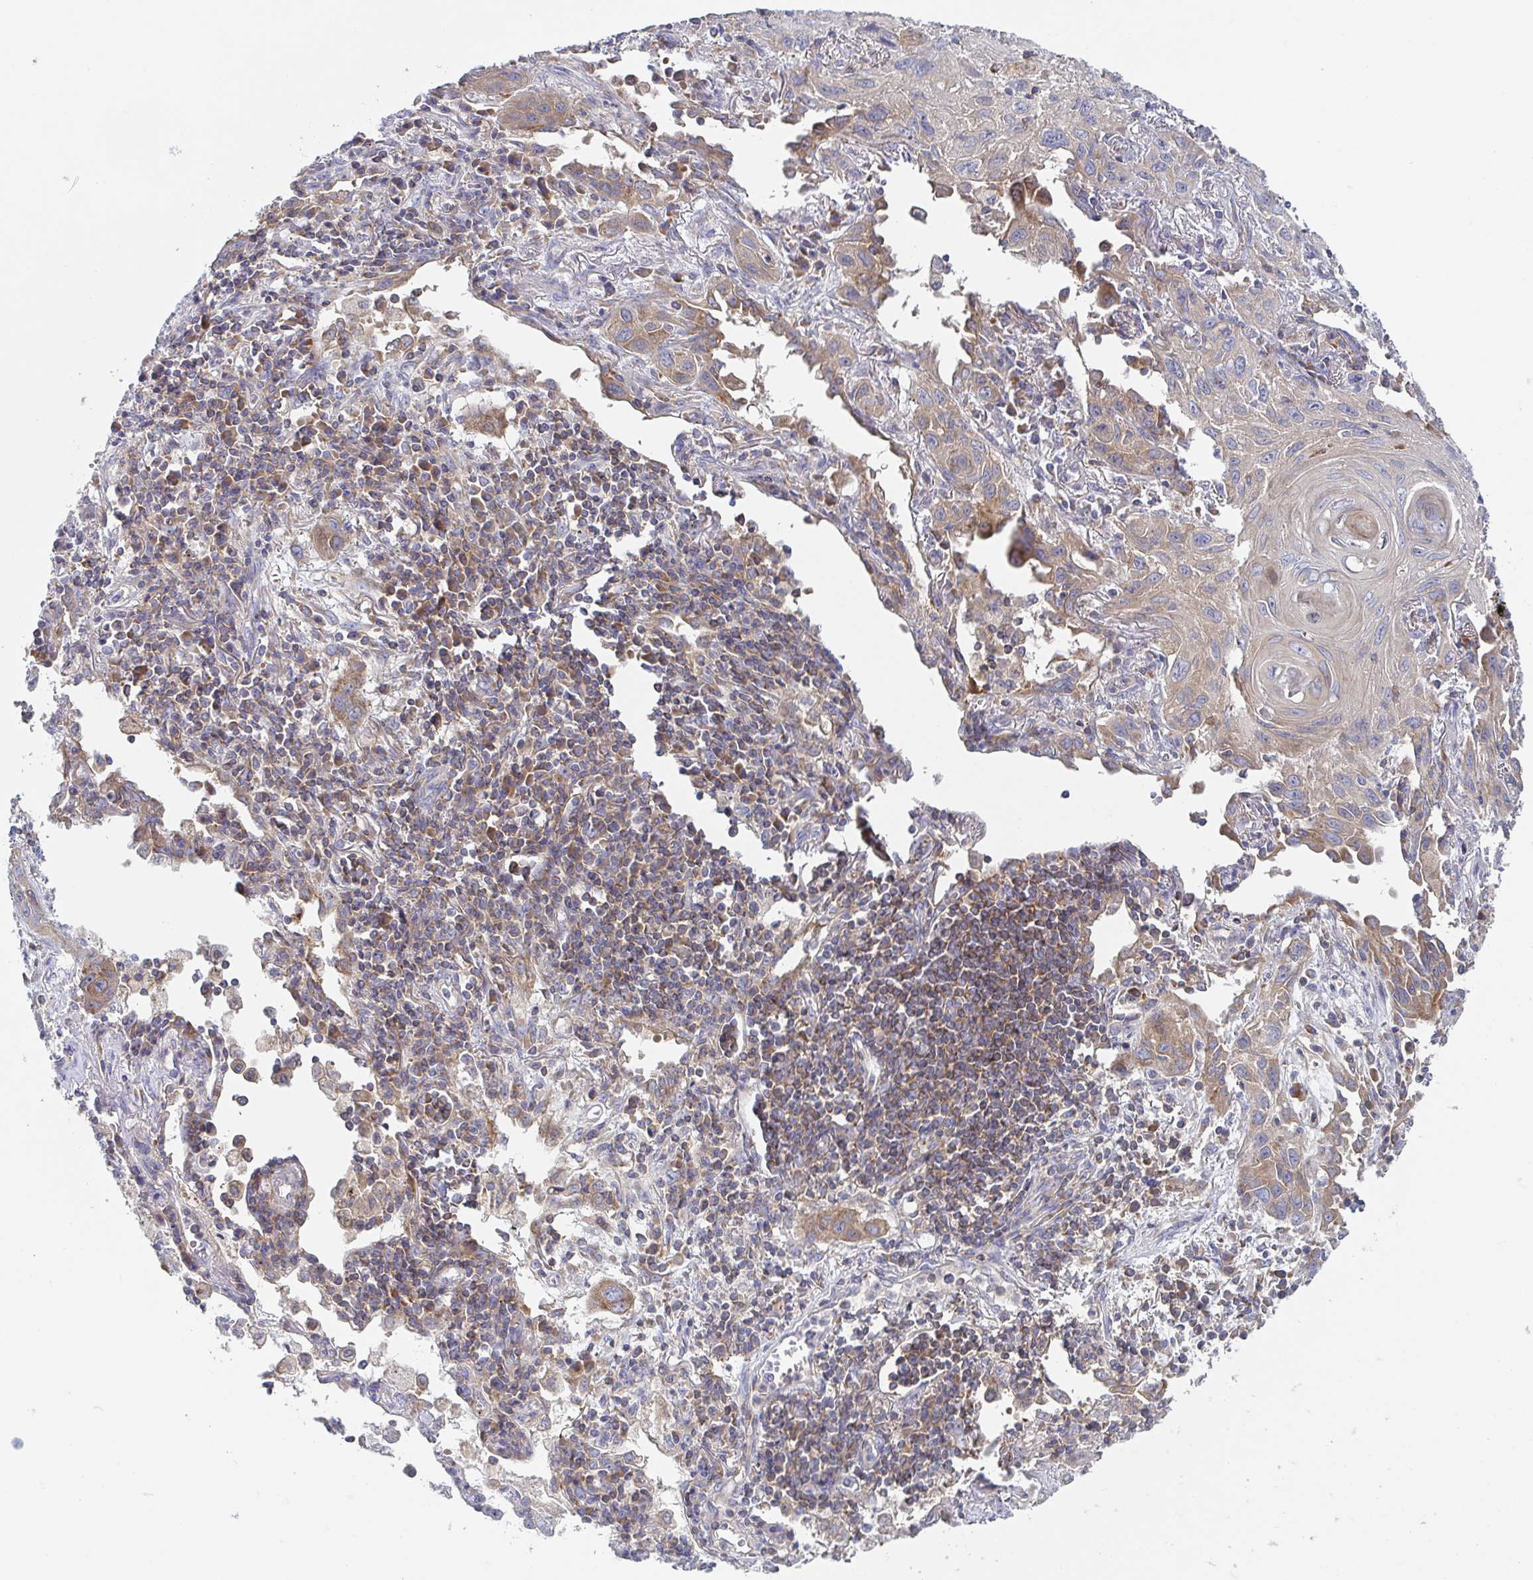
{"staining": {"intensity": "weak", "quantity": "25%-75%", "location": "cytoplasmic/membranous"}, "tissue": "lung cancer", "cell_type": "Tumor cells", "image_type": "cancer", "snomed": [{"axis": "morphology", "description": "Squamous cell carcinoma, NOS"}, {"axis": "topography", "description": "Lung"}], "caption": "Lung cancer (squamous cell carcinoma) was stained to show a protein in brown. There is low levels of weak cytoplasmic/membranous staining in approximately 25%-75% of tumor cells.", "gene": "TUFT1", "patient": {"sex": "male", "age": 79}}